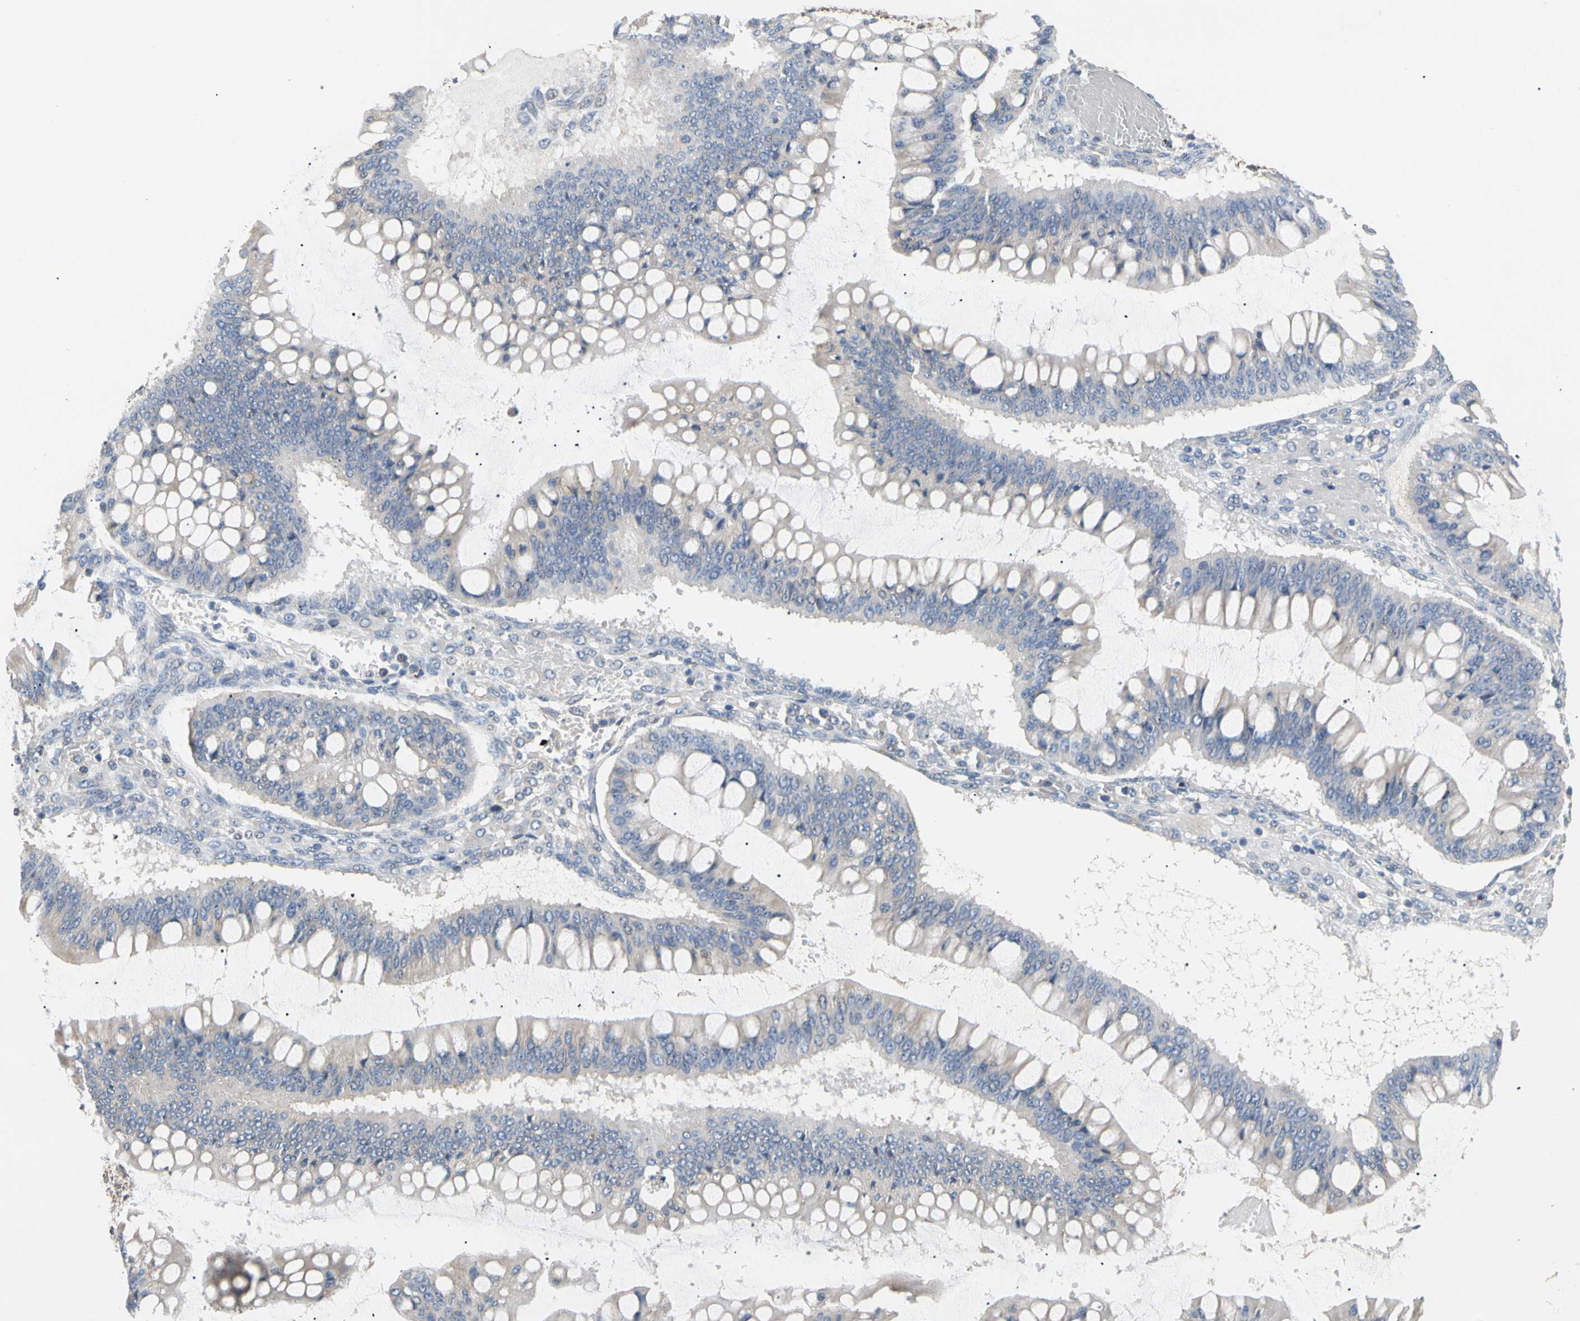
{"staining": {"intensity": "negative", "quantity": "none", "location": "none"}, "tissue": "ovarian cancer", "cell_type": "Tumor cells", "image_type": "cancer", "snomed": [{"axis": "morphology", "description": "Cystadenocarcinoma, mucinous, NOS"}, {"axis": "topography", "description": "Ovary"}], "caption": "This is a micrograph of immunohistochemistry staining of ovarian cancer (mucinous cystadenocarcinoma), which shows no positivity in tumor cells. (DAB (3,3'-diaminobenzidine) IHC visualized using brightfield microscopy, high magnification).", "gene": "PLGRKT", "patient": {"sex": "female", "age": 73}}